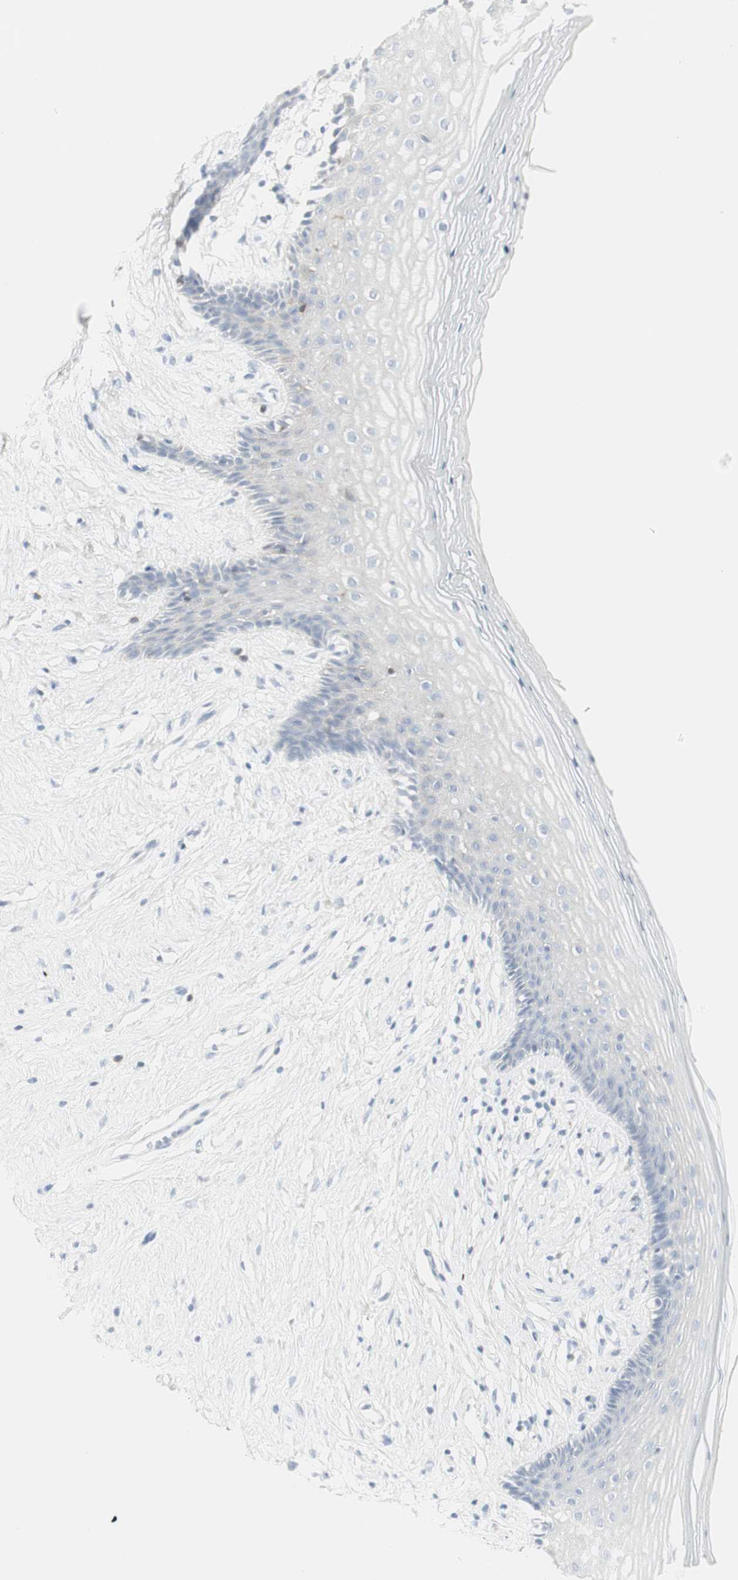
{"staining": {"intensity": "negative", "quantity": "none", "location": "none"}, "tissue": "vagina", "cell_type": "Squamous epithelial cells", "image_type": "normal", "snomed": [{"axis": "morphology", "description": "Normal tissue, NOS"}, {"axis": "topography", "description": "Vagina"}], "caption": "This histopathology image is of normal vagina stained with immunohistochemistry (IHC) to label a protein in brown with the nuclei are counter-stained blue. There is no positivity in squamous epithelial cells. (DAB (3,3'-diaminobenzidine) IHC with hematoxylin counter stain).", "gene": "MDK", "patient": {"sex": "female", "age": 44}}